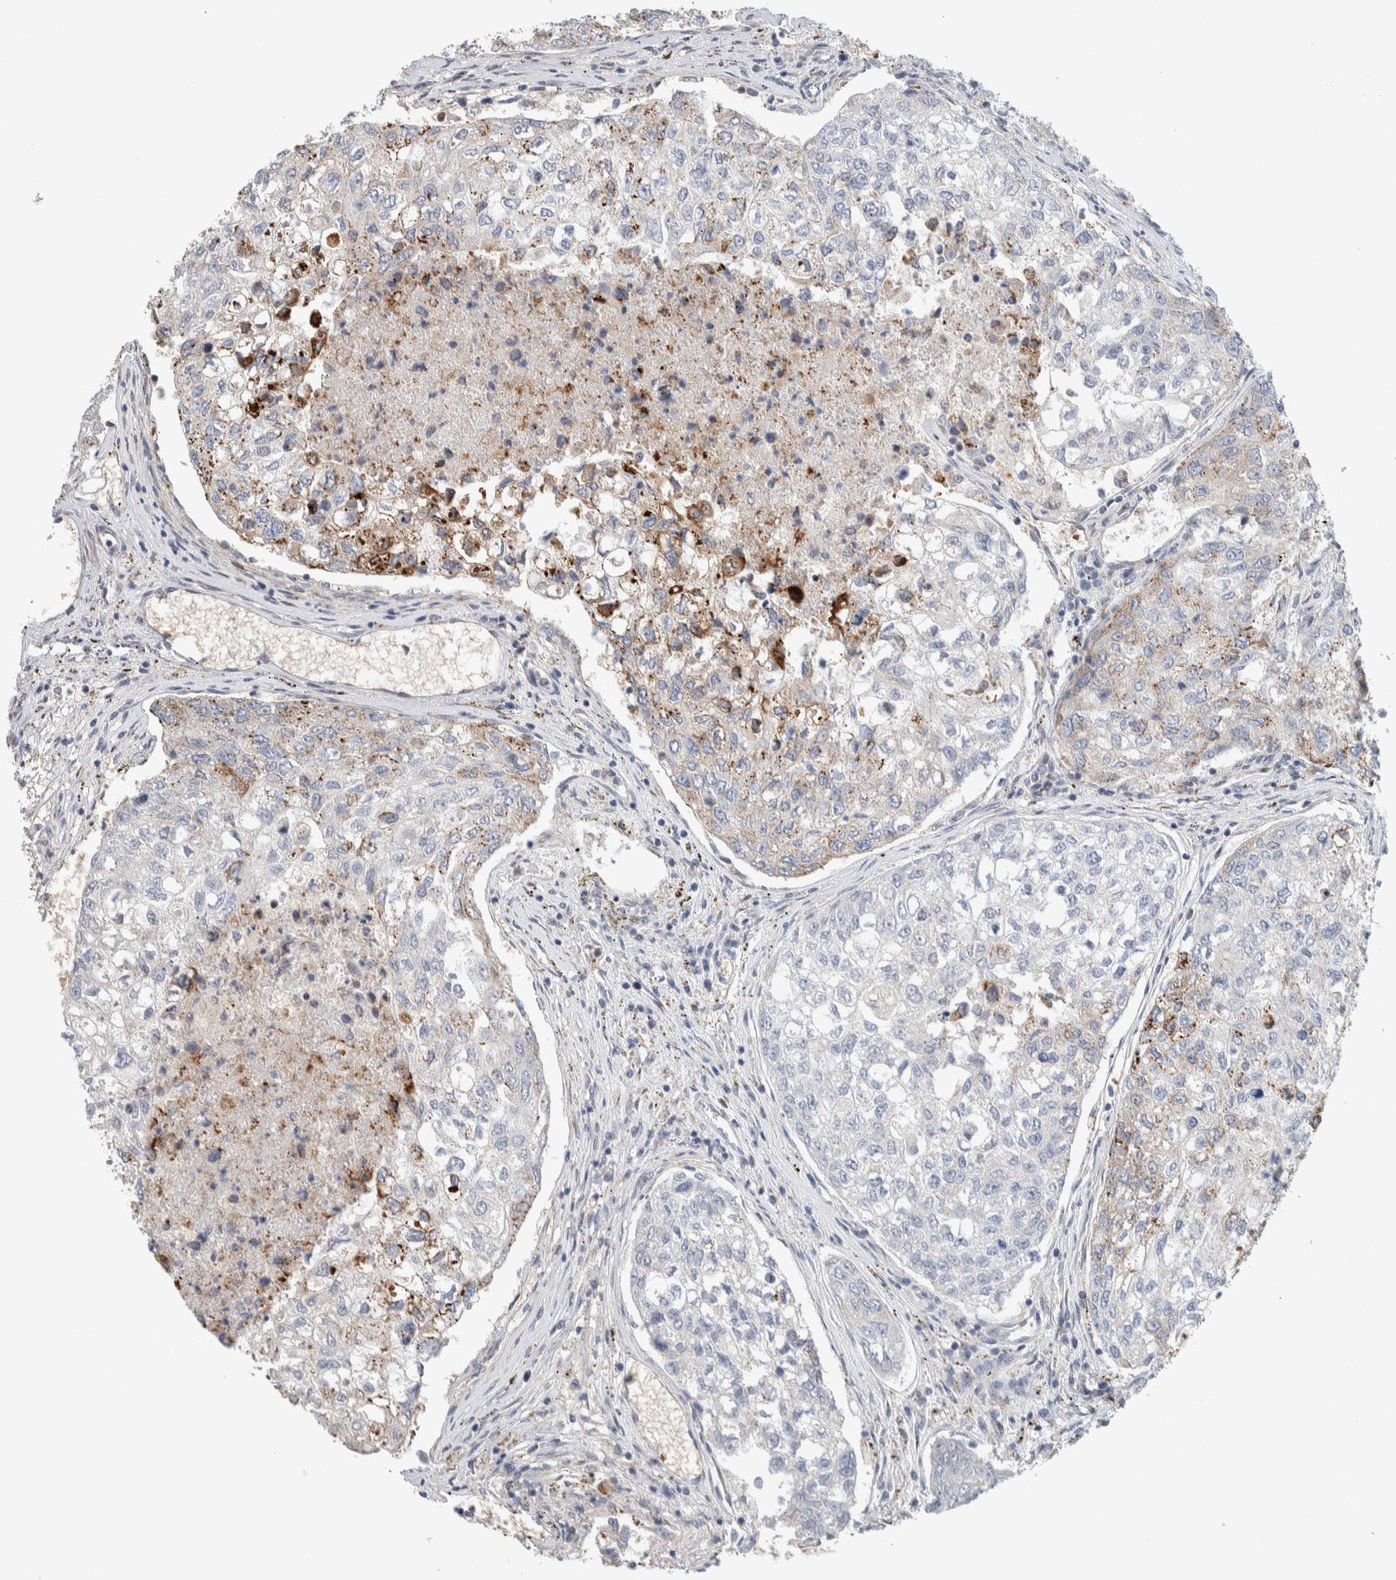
{"staining": {"intensity": "moderate", "quantity": "<25%", "location": "cytoplasmic/membranous"}, "tissue": "urothelial cancer", "cell_type": "Tumor cells", "image_type": "cancer", "snomed": [{"axis": "morphology", "description": "Urothelial carcinoma, High grade"}, {"axis": "topography", "description": "Lymph node"}, {"axis": "topography", "description": "Urinary bladder"}], "caption": "Immunohistochemistry (IHC) photomicrograph of human urothelial cancer stained for a protein (brown), which exhibits low levels of moderate cytoplasmic/membranous staining in about <25% of tumor cells.", "gene": "SLC38A10", "patient": {"sex": "male", "age": 51}}